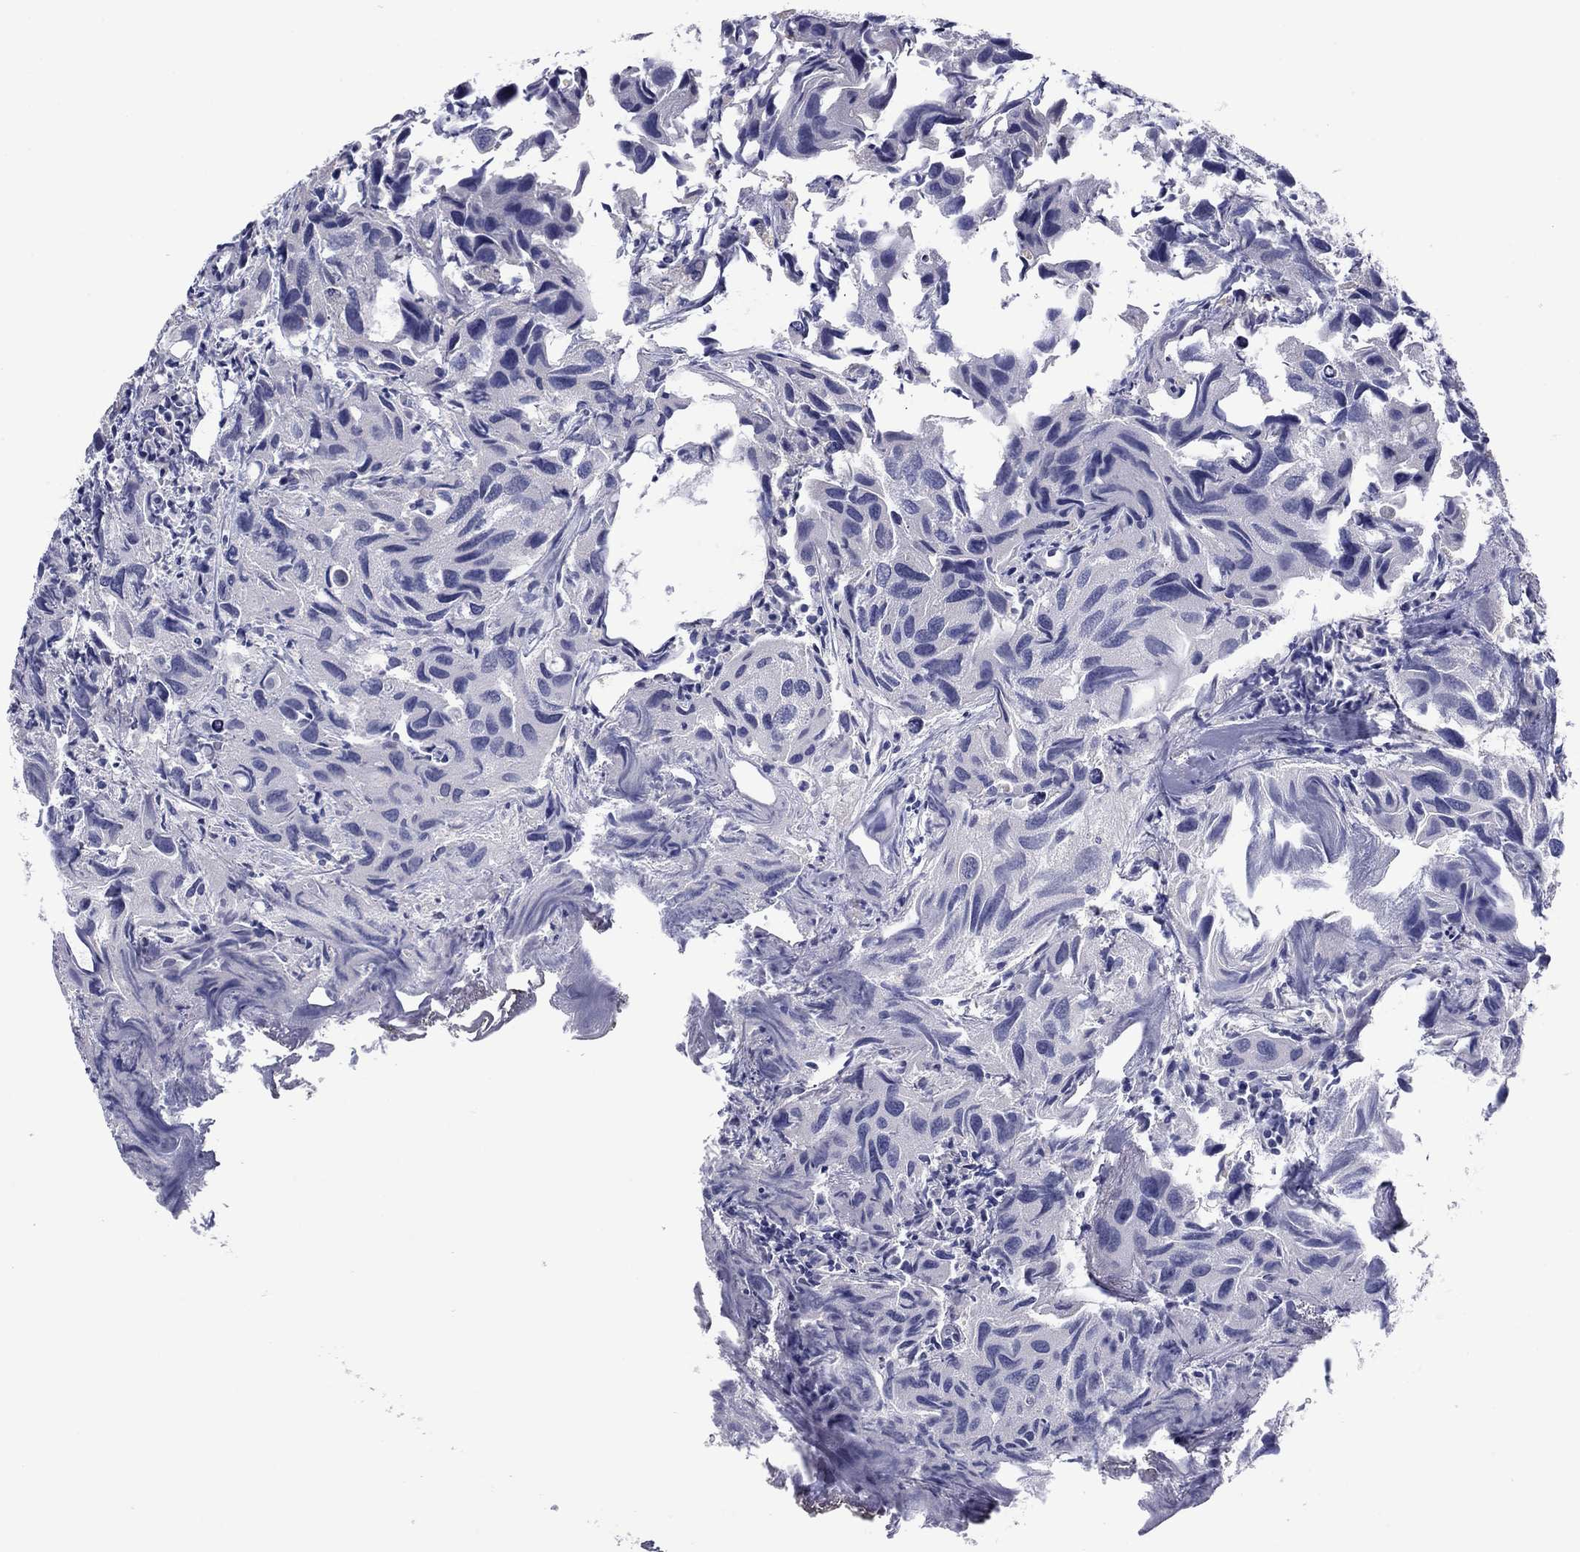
{"staining": {"intensity": "negative", "quantity": "none", "location": "none"}, "tissue": "urothelial cancer", "cell_type": "Tumor cells", "image_type": "cancer", "snomed": [{"axis": "morphology", "description": "Urothelial carcinoma, High grade"}, {"axis": "topography", "description": "Urinary bladder"}], "caption": "Immunohistochemistry photomicrograph of human urothelial carcinoma (high-grade) stained for a protein (brown), which shows no expression in tumor cells.", "gene": "TCFL5", "patient": {"sex": "male", "age": 79}}